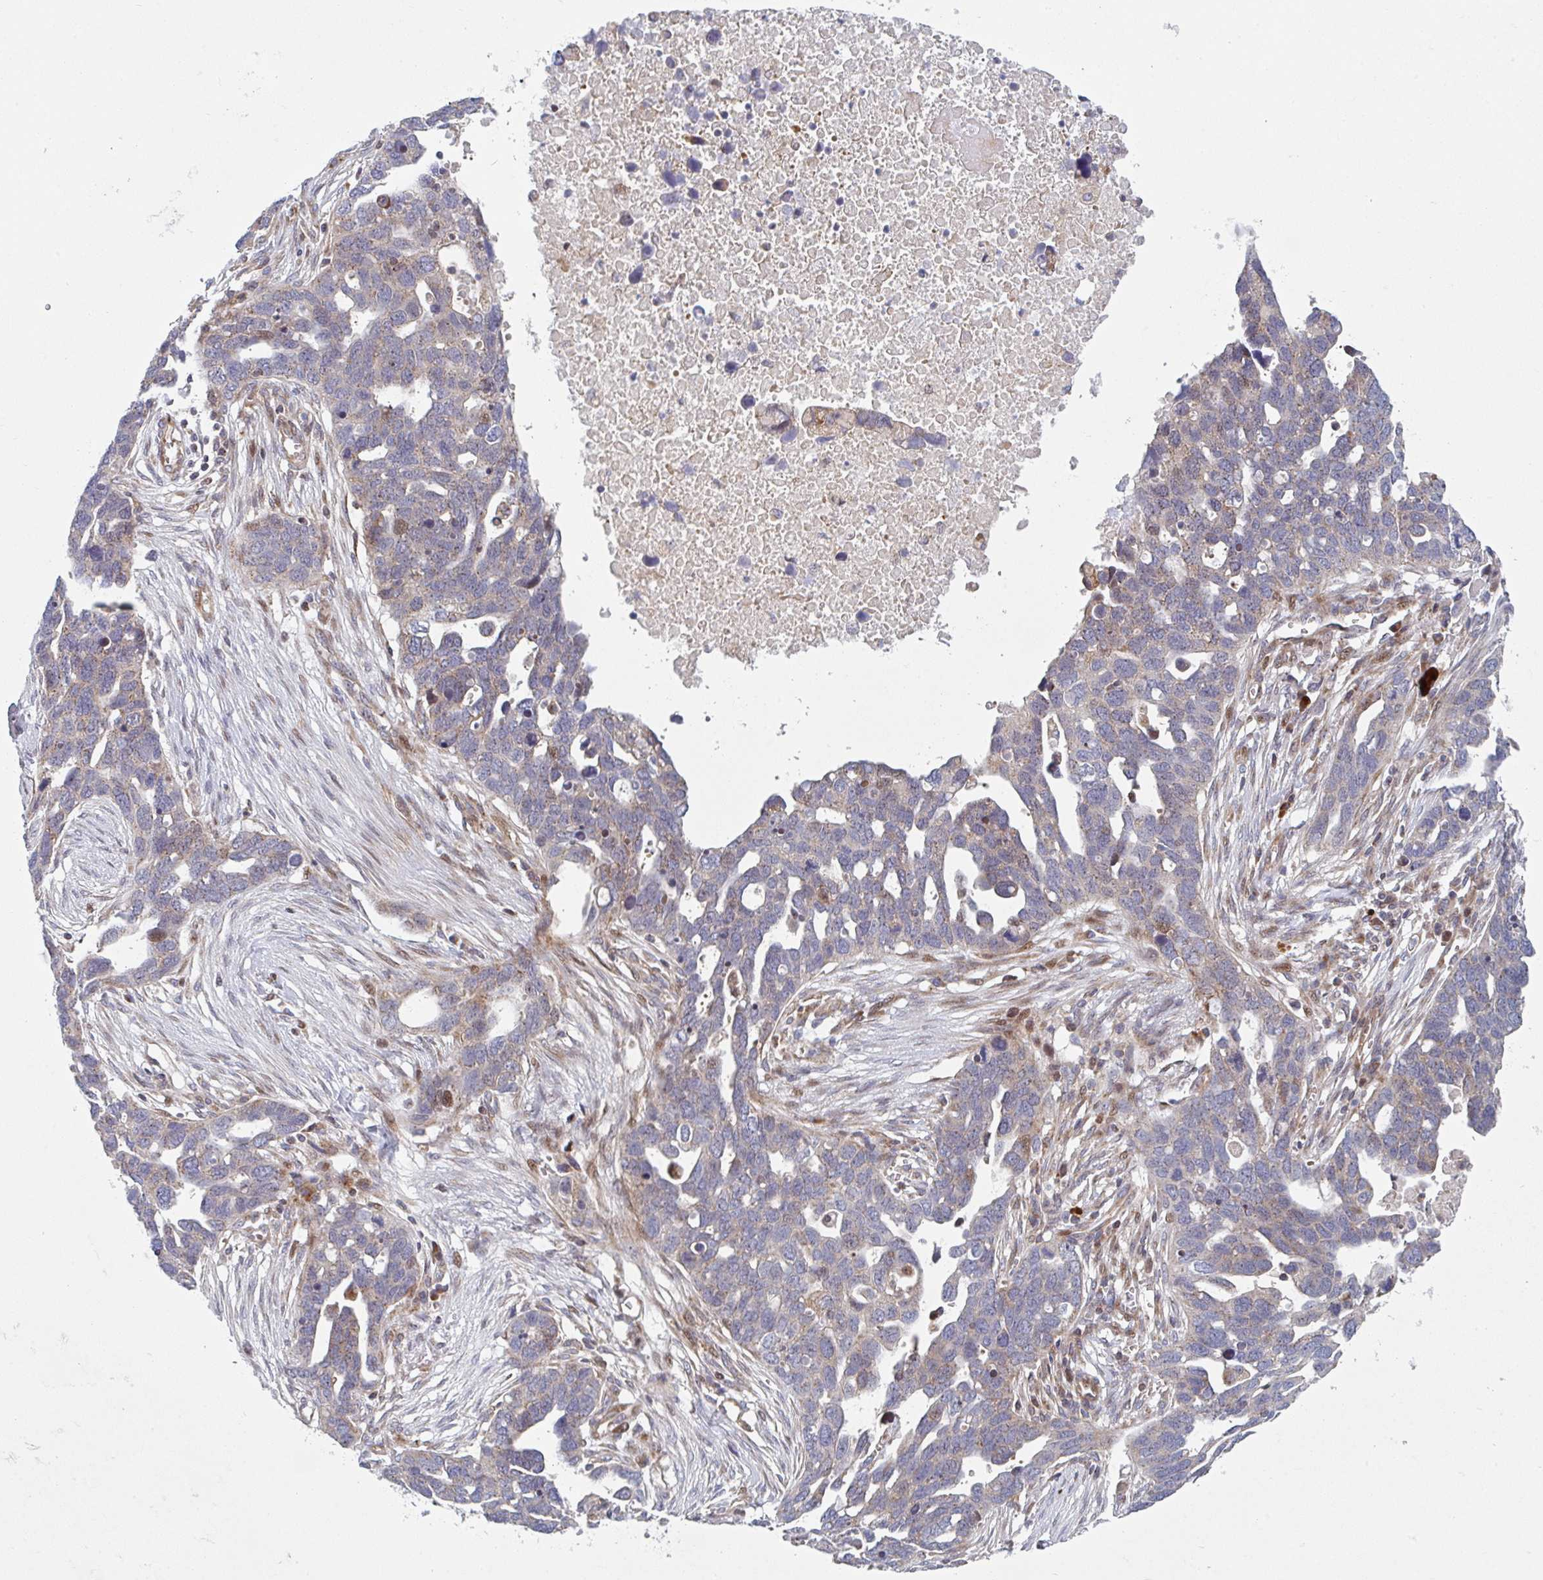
{"staining": {"intensity": "weak", "quantity": "<25%", "location": "cytoplasmic/membranous"}, "tissue": "ovarian cancer", "cell_type": "Tumor cells", "image_type": "cancer", "snomed": [{"axis": "morphology", "description": "Cystadenocarcinoma, serous, NOS"}, {"axis": "topography", "description": "Ovary"}], "caption": "The immunohistochemistry photomicrograph has no significant expression in tumor cells of ovarian serous cystadenocarcinoma tissue.", "gene": "ZNF644", "patient": {"sex": "female", "age": 54}}